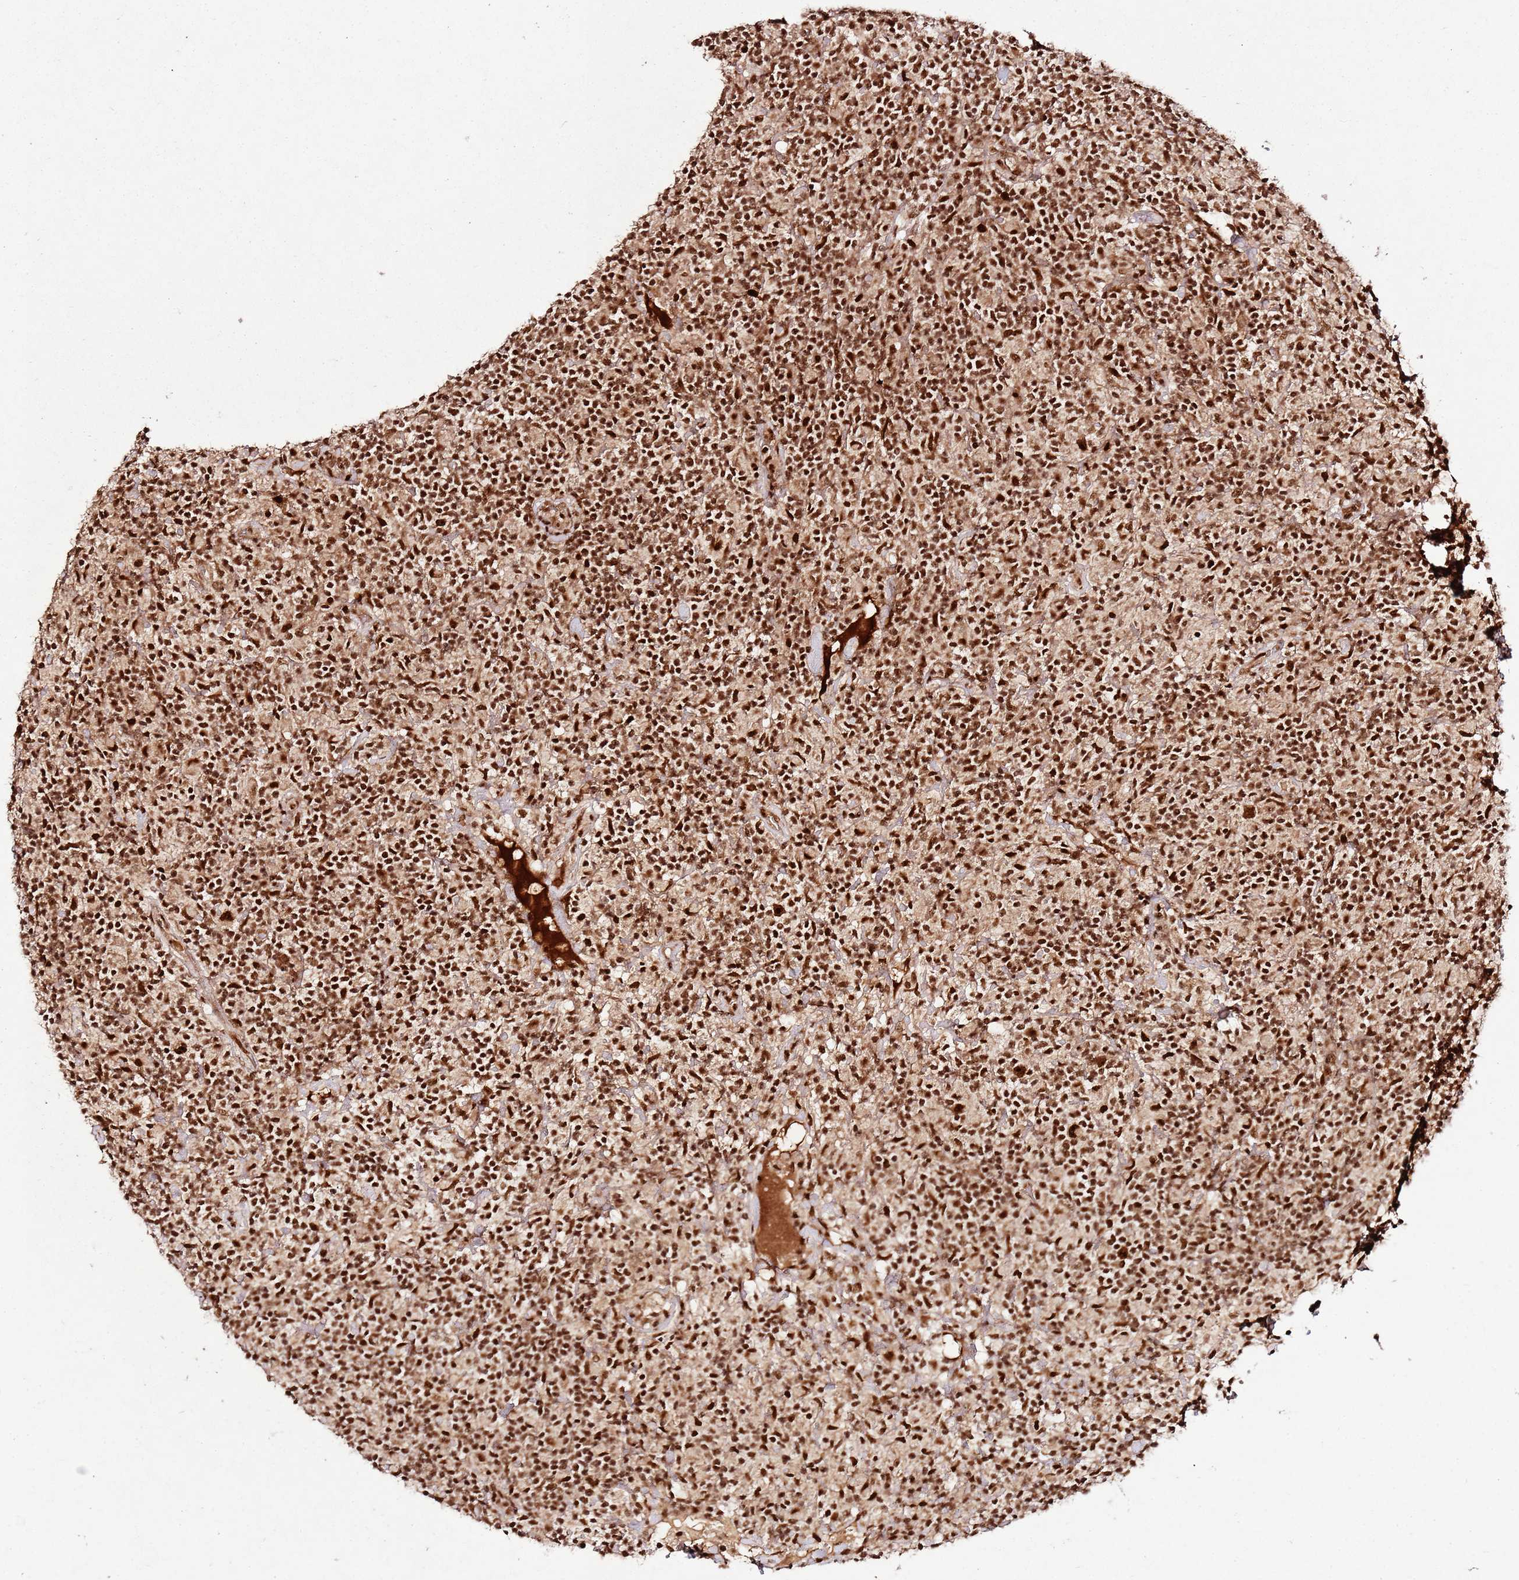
{"staining": {"intensity": "strong", "quantity": ">75%", "location": "nuclear"}, "tissue": "lymphoma", "cell_type": "Tumor cells", "image_type": "cancer", "snomed": [{"axis": "morphology", "description": "Hodgkin's disease, NOS"}, {"axis": "topography", "description": "Lymph node"}], "caption": "This photomicrograph exhibits immunohistochemistry (IHC) staining of lymphoma, with high strong nuclear expression in approximately >75% of tumor cells.", "gene": "XRN2", "patient": {"sex": "male", "age": 70}}